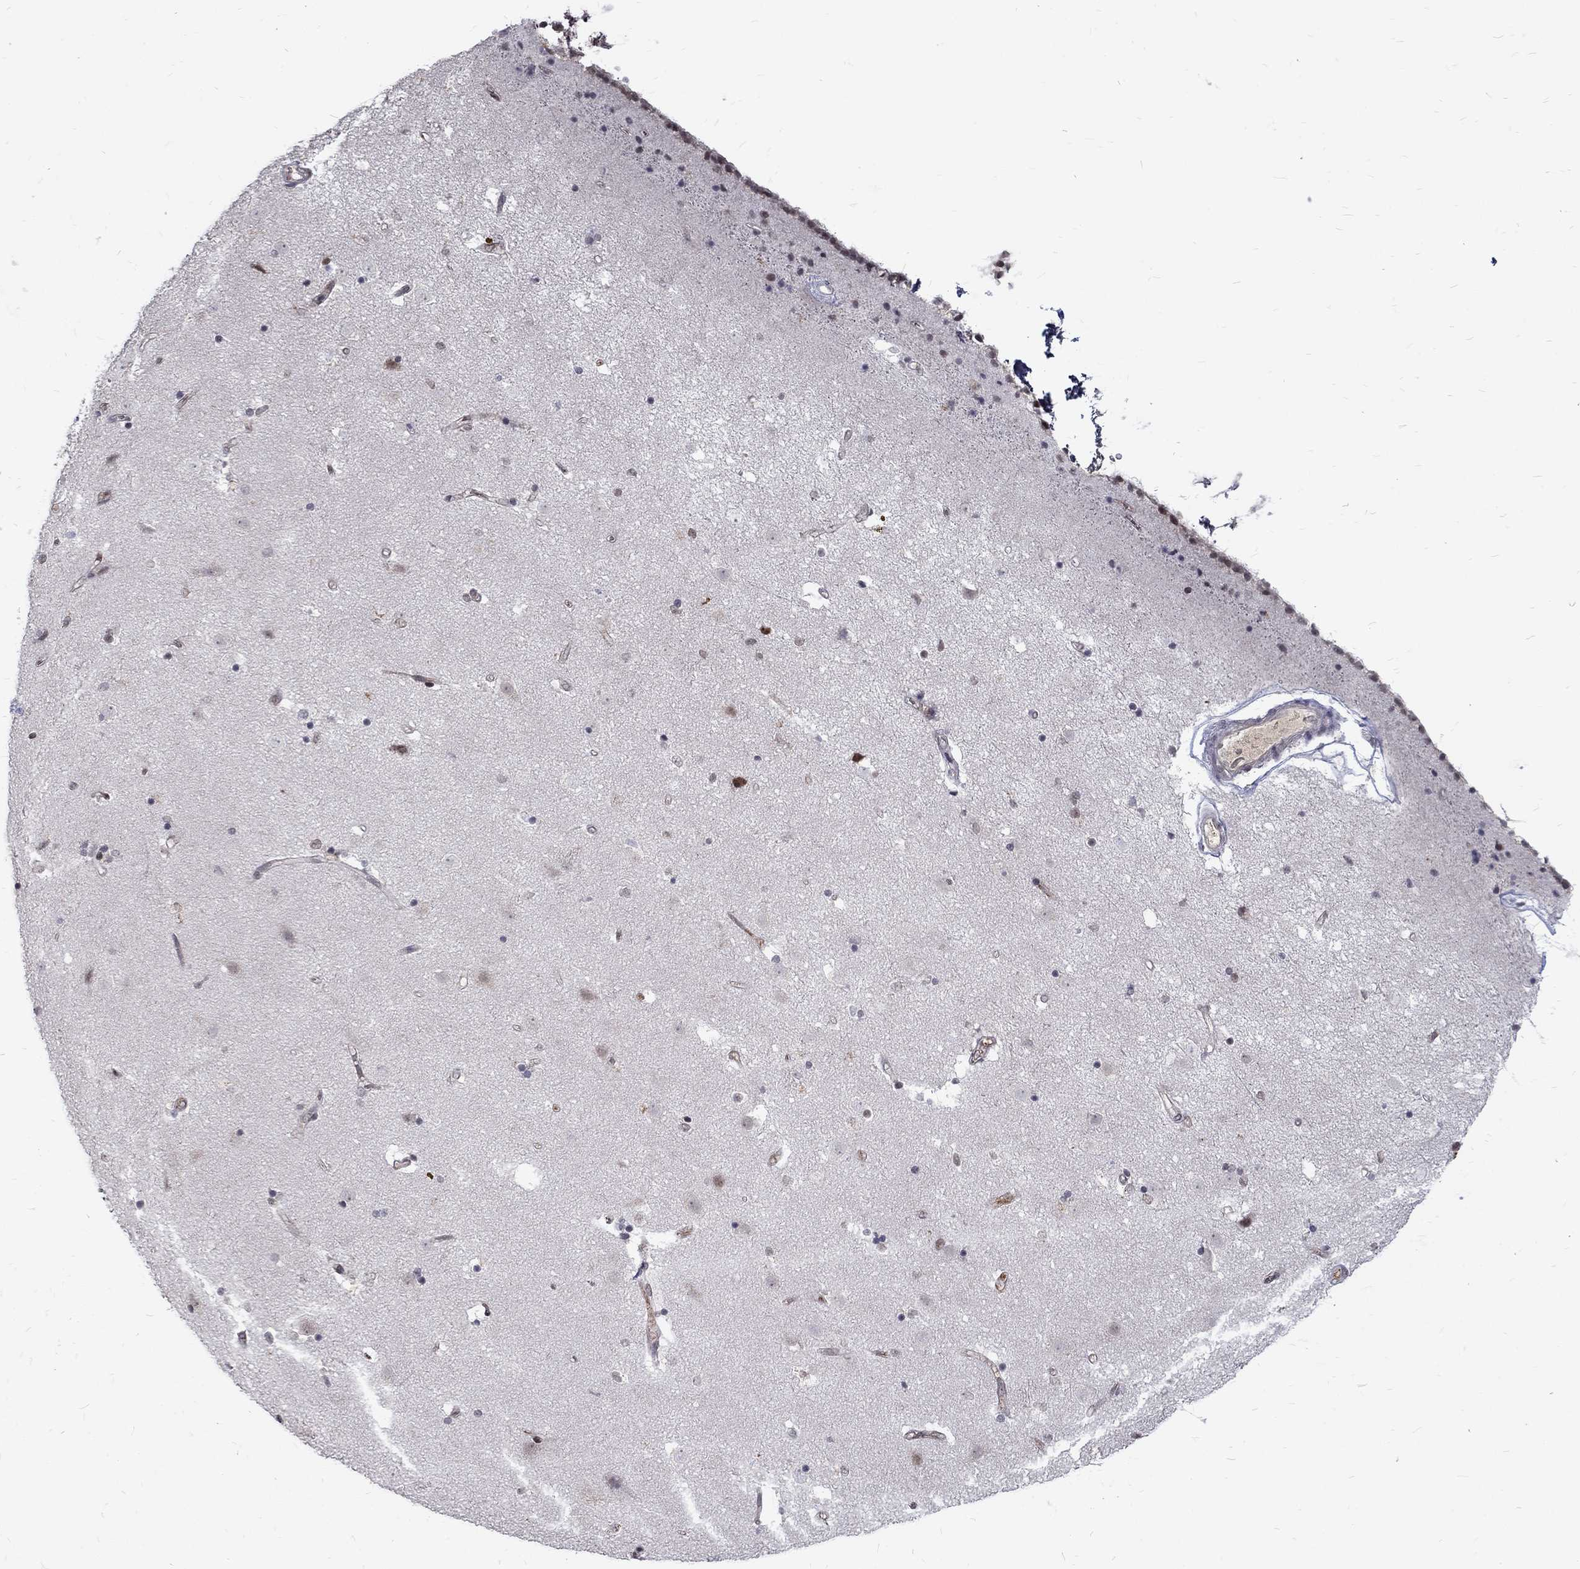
{"staining": {"intensity": "negative", "quantity": "none", "location": "none"}, "tissue": "caudate", "cell_type": "Glial cells", "image_type": "normal", "snomed": [{"axis": "morphology", "description": "Normal tissue, NOS"}, {"axis": "topography", "description": "Lateral ventricle wall"}], "caption": "IHC of unremarkable human caudate exhibits no staining in glial cells. (DAB (3,3'-diaminobenzidine) immunohistochemistry (IHC) with hematoxylin counter stain).", "gene": "TCEAL1", "patient": {"sex": "female", "age": 71}}